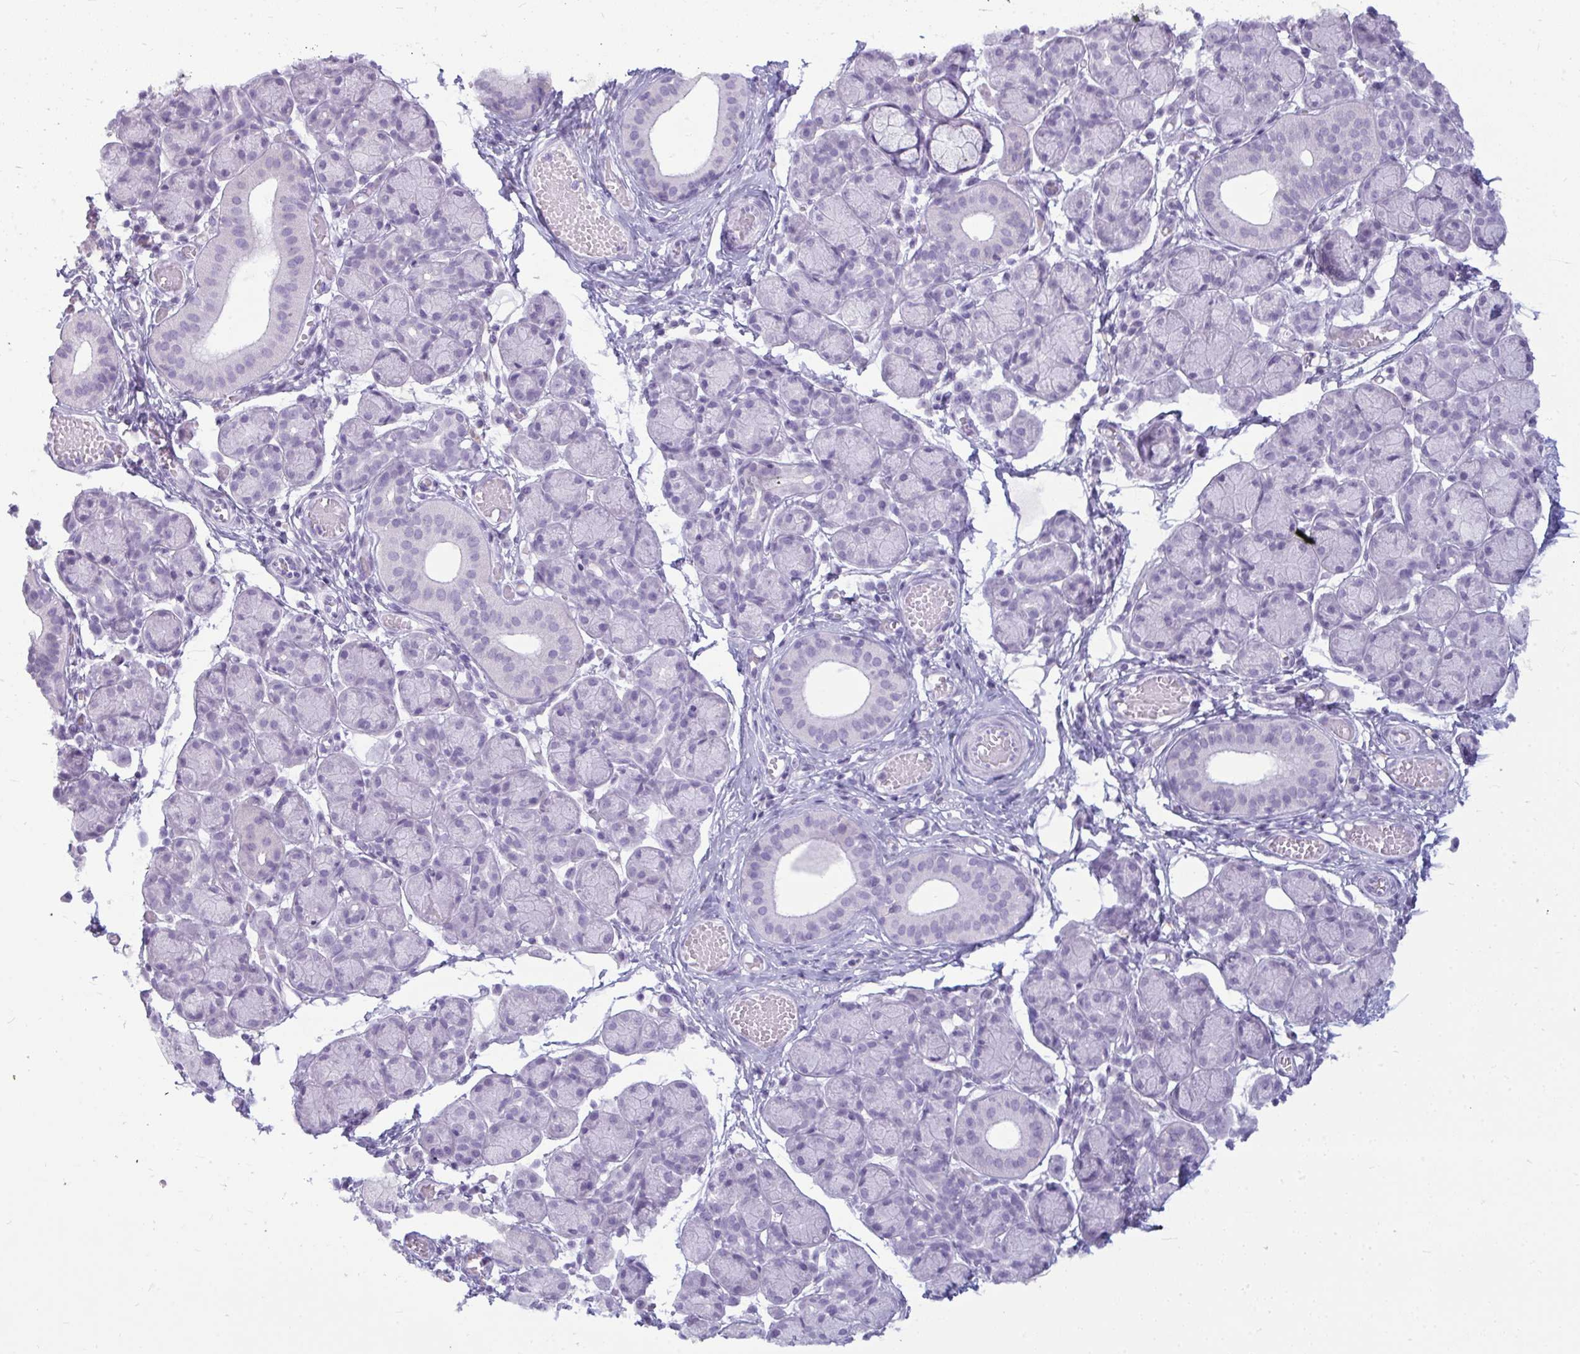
{"staining": {"intensity": "negative", "quantity": "none", "location": "none"}, "tissue": "salivary gland", "cell_type": "Glandular cells", "image_type": "normal", "snomed": [{"axis": "morphology", "description": "Normal tissue, NOS"}, {"axis": "morphology", "description": "Inflammation, NOS"}, {"axis": "topography", "description": "Lymph node"}, {"axis": "topography", "description": "Salivary gland"}], "caption": "IHC photomicrograph of unremarkable salivary gland: human salivary gland stained with DAB shows no significant protein staining in glandular cells.", "gene": "ANKRD60", "patient": {"sex": "male", "age": 3}}